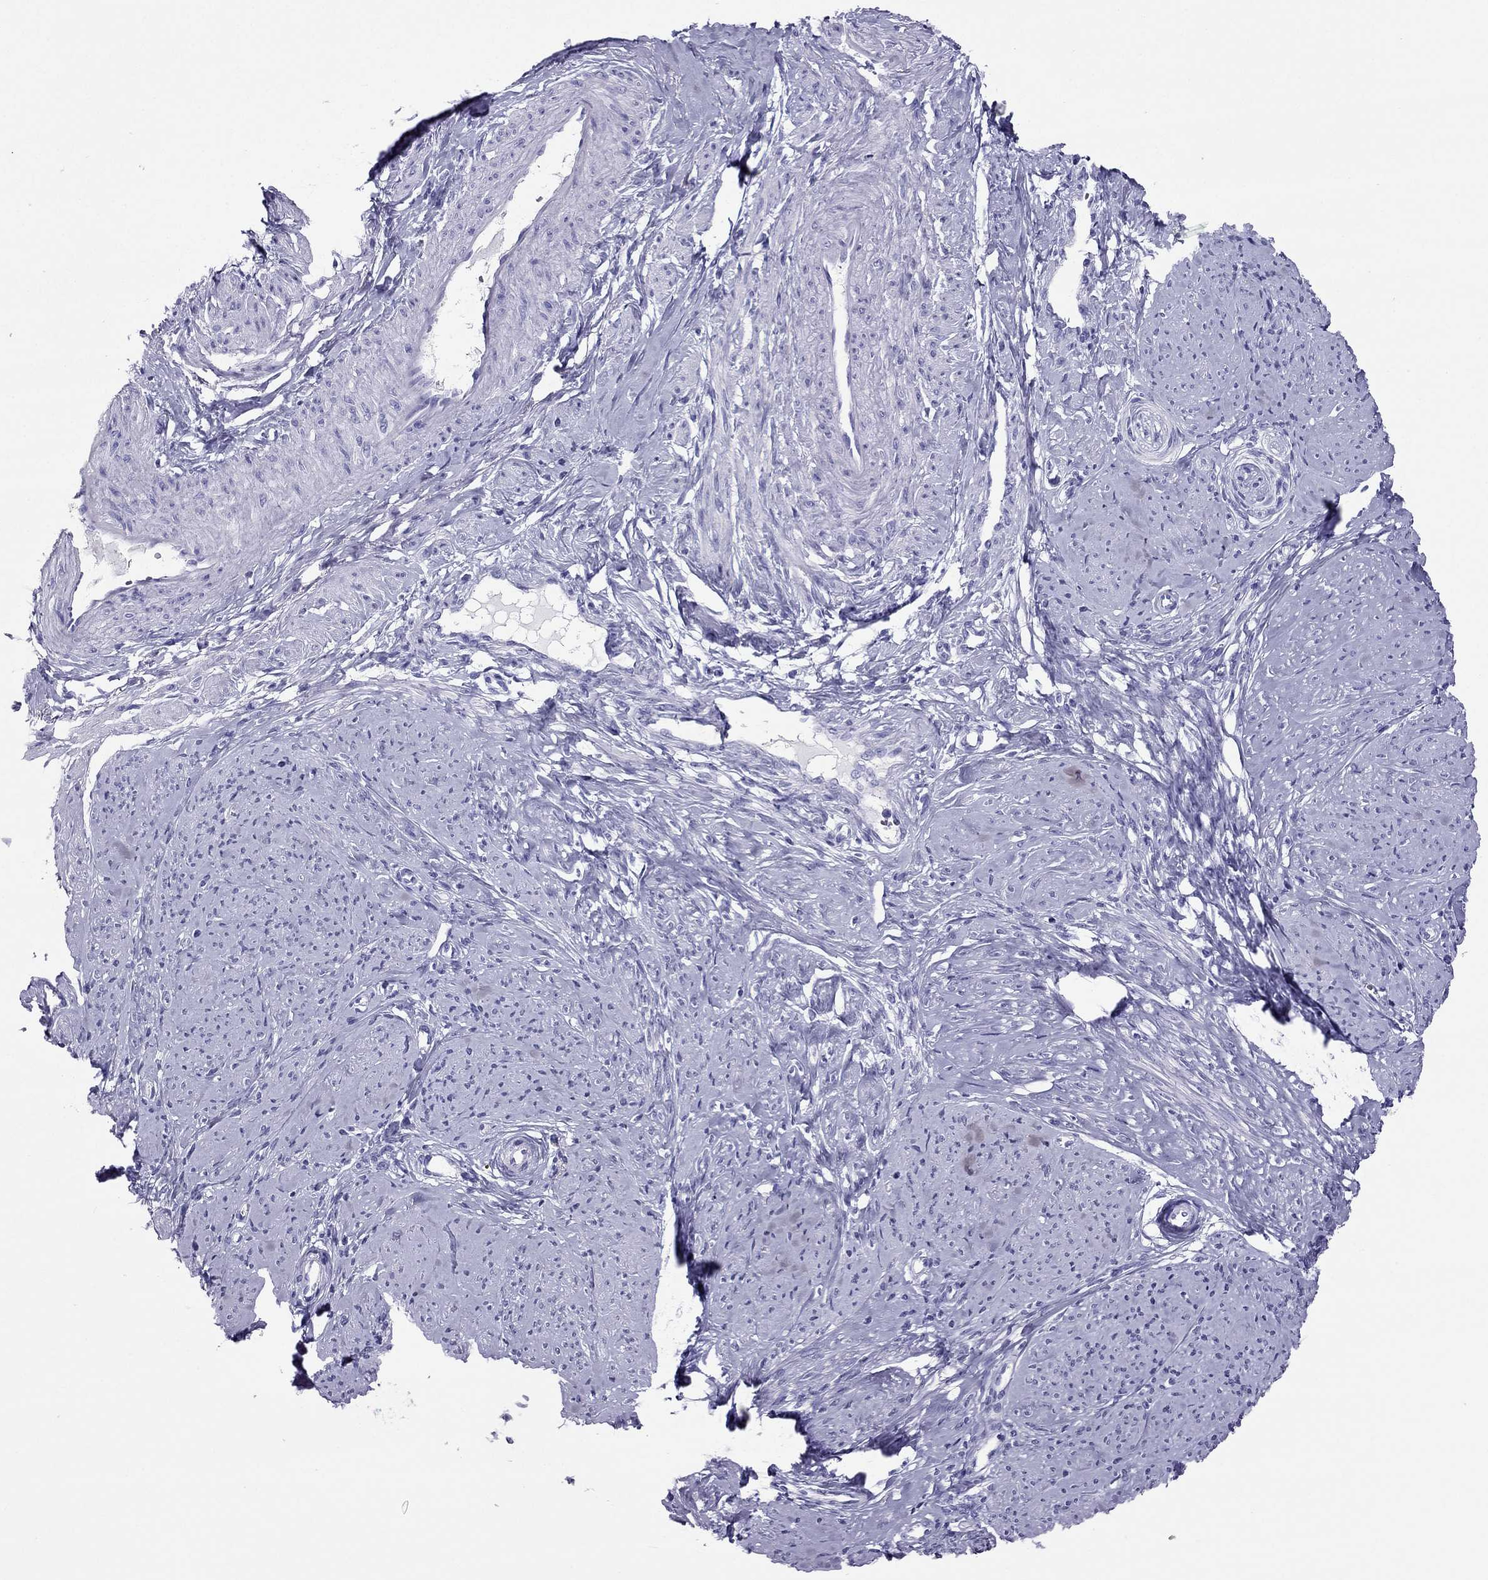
{"staining": {"intensity": "negative", "quantity": "none", "location": "none"}, "tissue": "smooth muscle", "cell_type": "Smooth muscle cells", "image_type": "normal", "snomed": [{"axis": "morphology", "description": "Normal tissue, NOS"}, {"axis": "topography", "description": "Smooth muscle"}], "caption": "An immunohistochemistry image of benign smooth muscle is shown. There is no staining in smooth muscle cells of smooth muscle.", "gene": "PDE6A", "patient": {"sex": "female", "age": 48}}